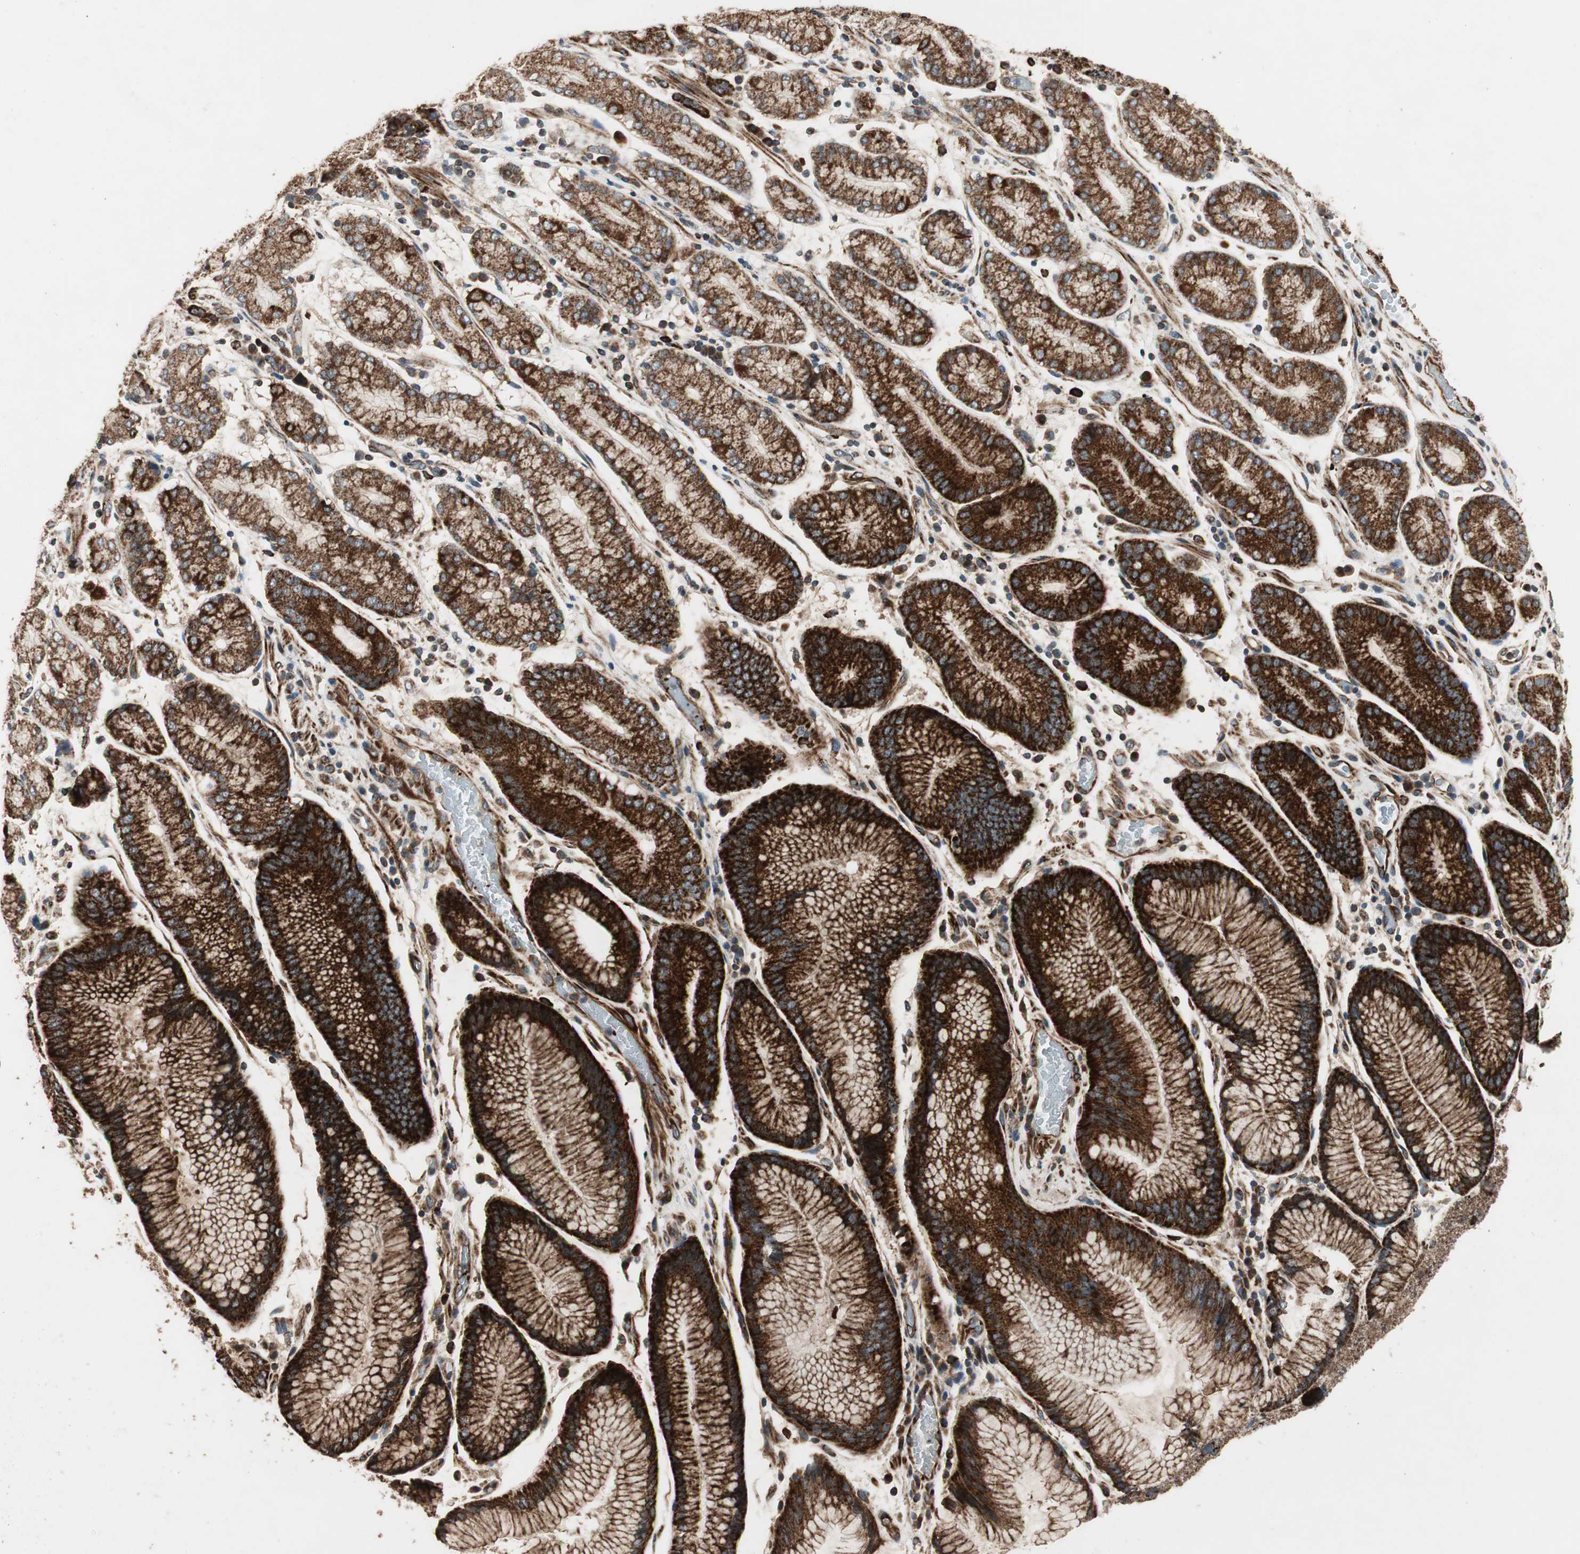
{"staining": {"intensity": "strong", "quantity": ">75%", "location": "cytoplasmic/membranous"}, "tissue": "stomach cancer", "cell_type": "Tumor cells", "image_type": "cancer", "snomed": [{"axis": "morphology", "description": "Normal tissue, NOS"}, {"axis": "morphology", "description": "Adenocarcinoma, NOS"}, {"axis": "topography", "description": "Stomach"}], "caption": "DAB immunohistochemical staining of human stomach cancer shows strong cytoplasmic/membranous protein staining in approximately >75% of tumor cells.", "gene": "AKAP1", "patient": {"sex": "male", "age": 48}}